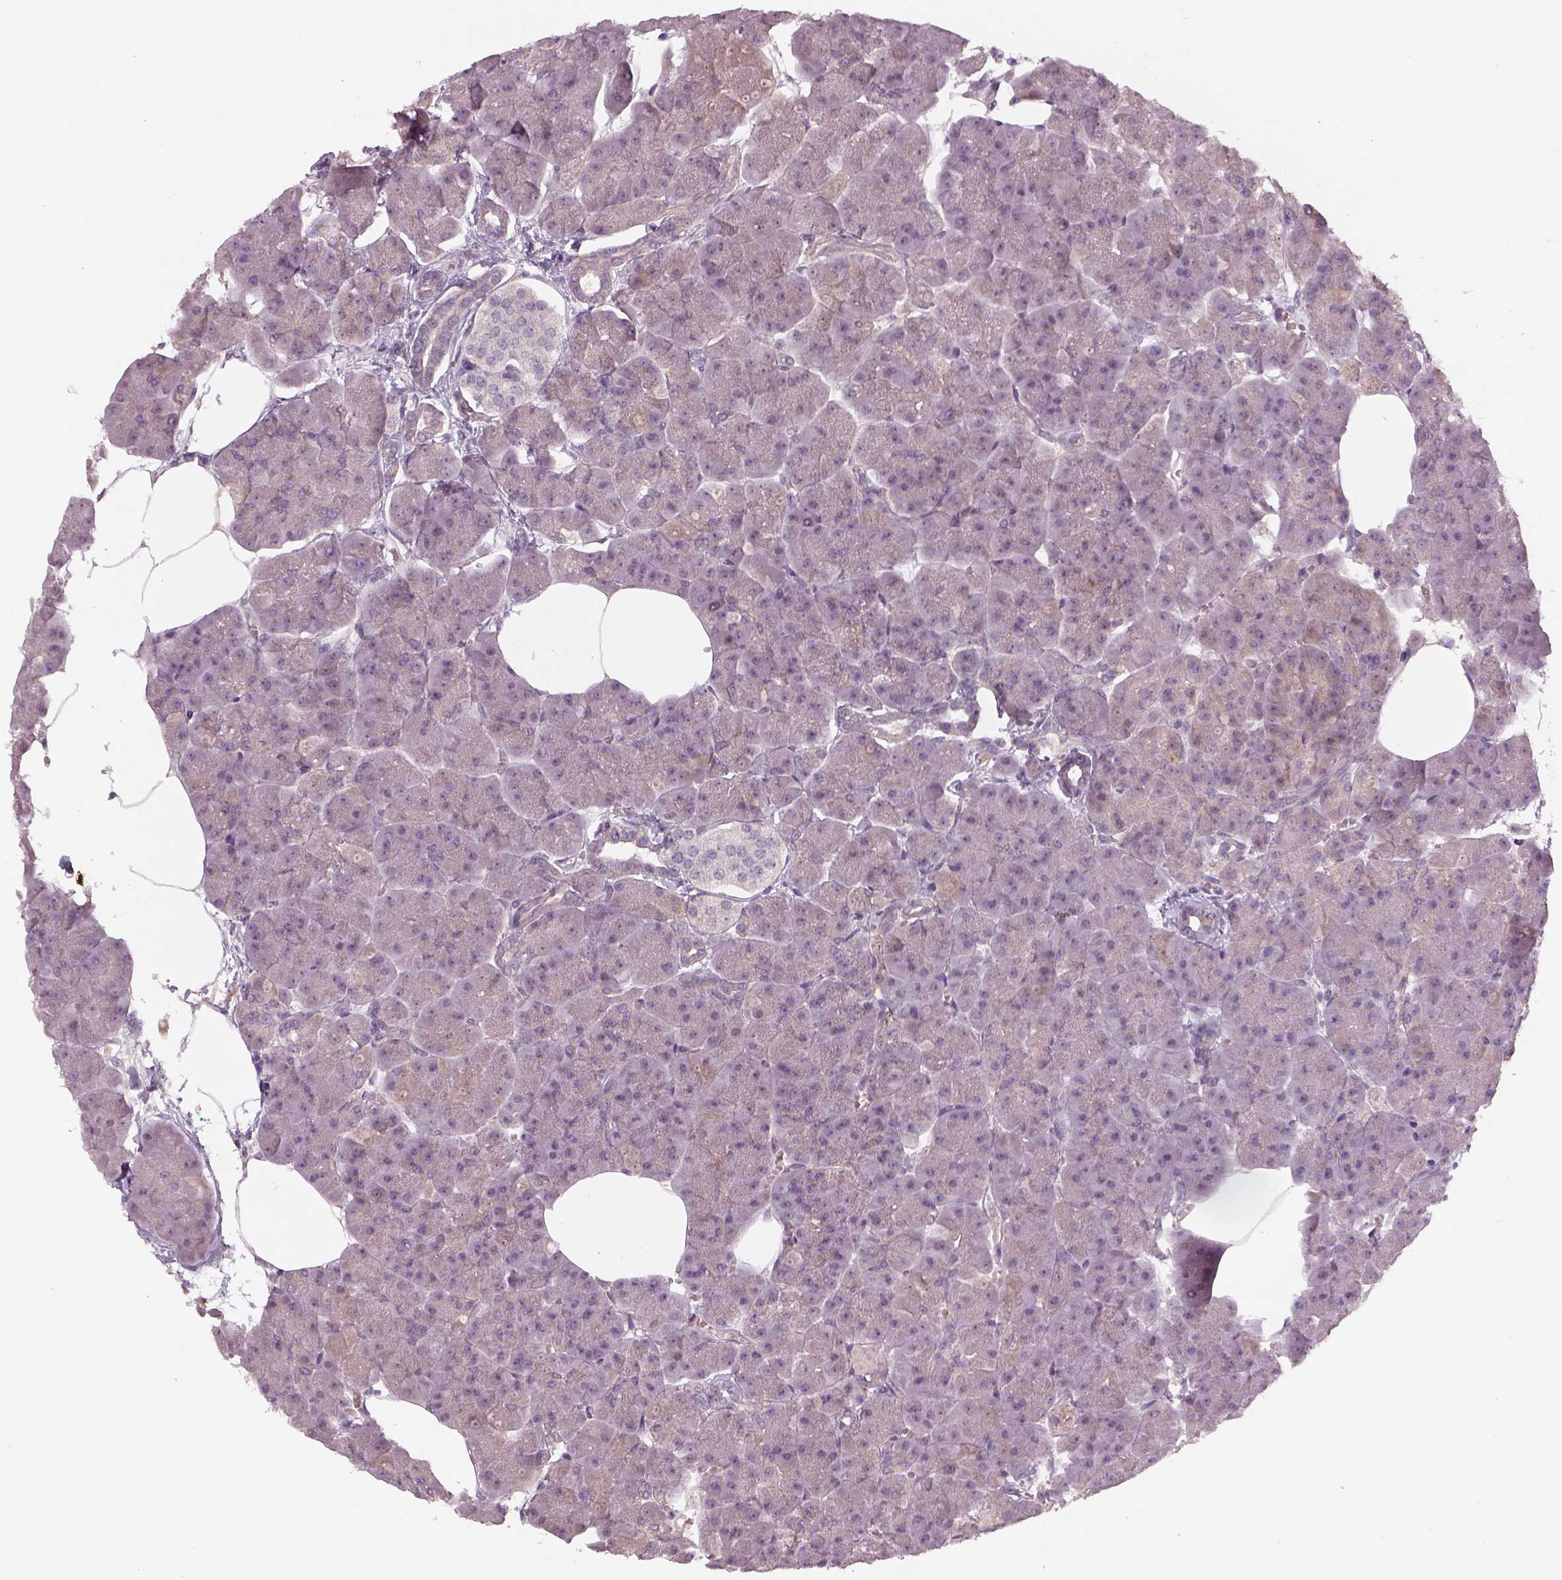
{"staining": {"intensity": "negative", "quantity": "none", "location": "none"}, "tissue": "pancreas", "cell_type": "Exocrine glandular cells", "image_type": "normal", "snomed": [{"axis": "morphology", "description": "Normal tissue, NOS"}, {"axis": "topography", "description": "Adipose tissue"}, {"axis": "topography", "description": "Pancreas"}, {"axis": "topography", "description": "Peripheral nerve tissue"}], "caption": "This micrograph is of unremarkable pancreas stained with immunohistochemistry to label a protein in brown with the nuclei are counter-stained blue. There is no expression in exocrine glandular cells. (Immunohistochemistry (ihc), brightfield microscopy, high magnification).", "gene": "GDNF", "patient": {"sex": "female", "age": 58}}